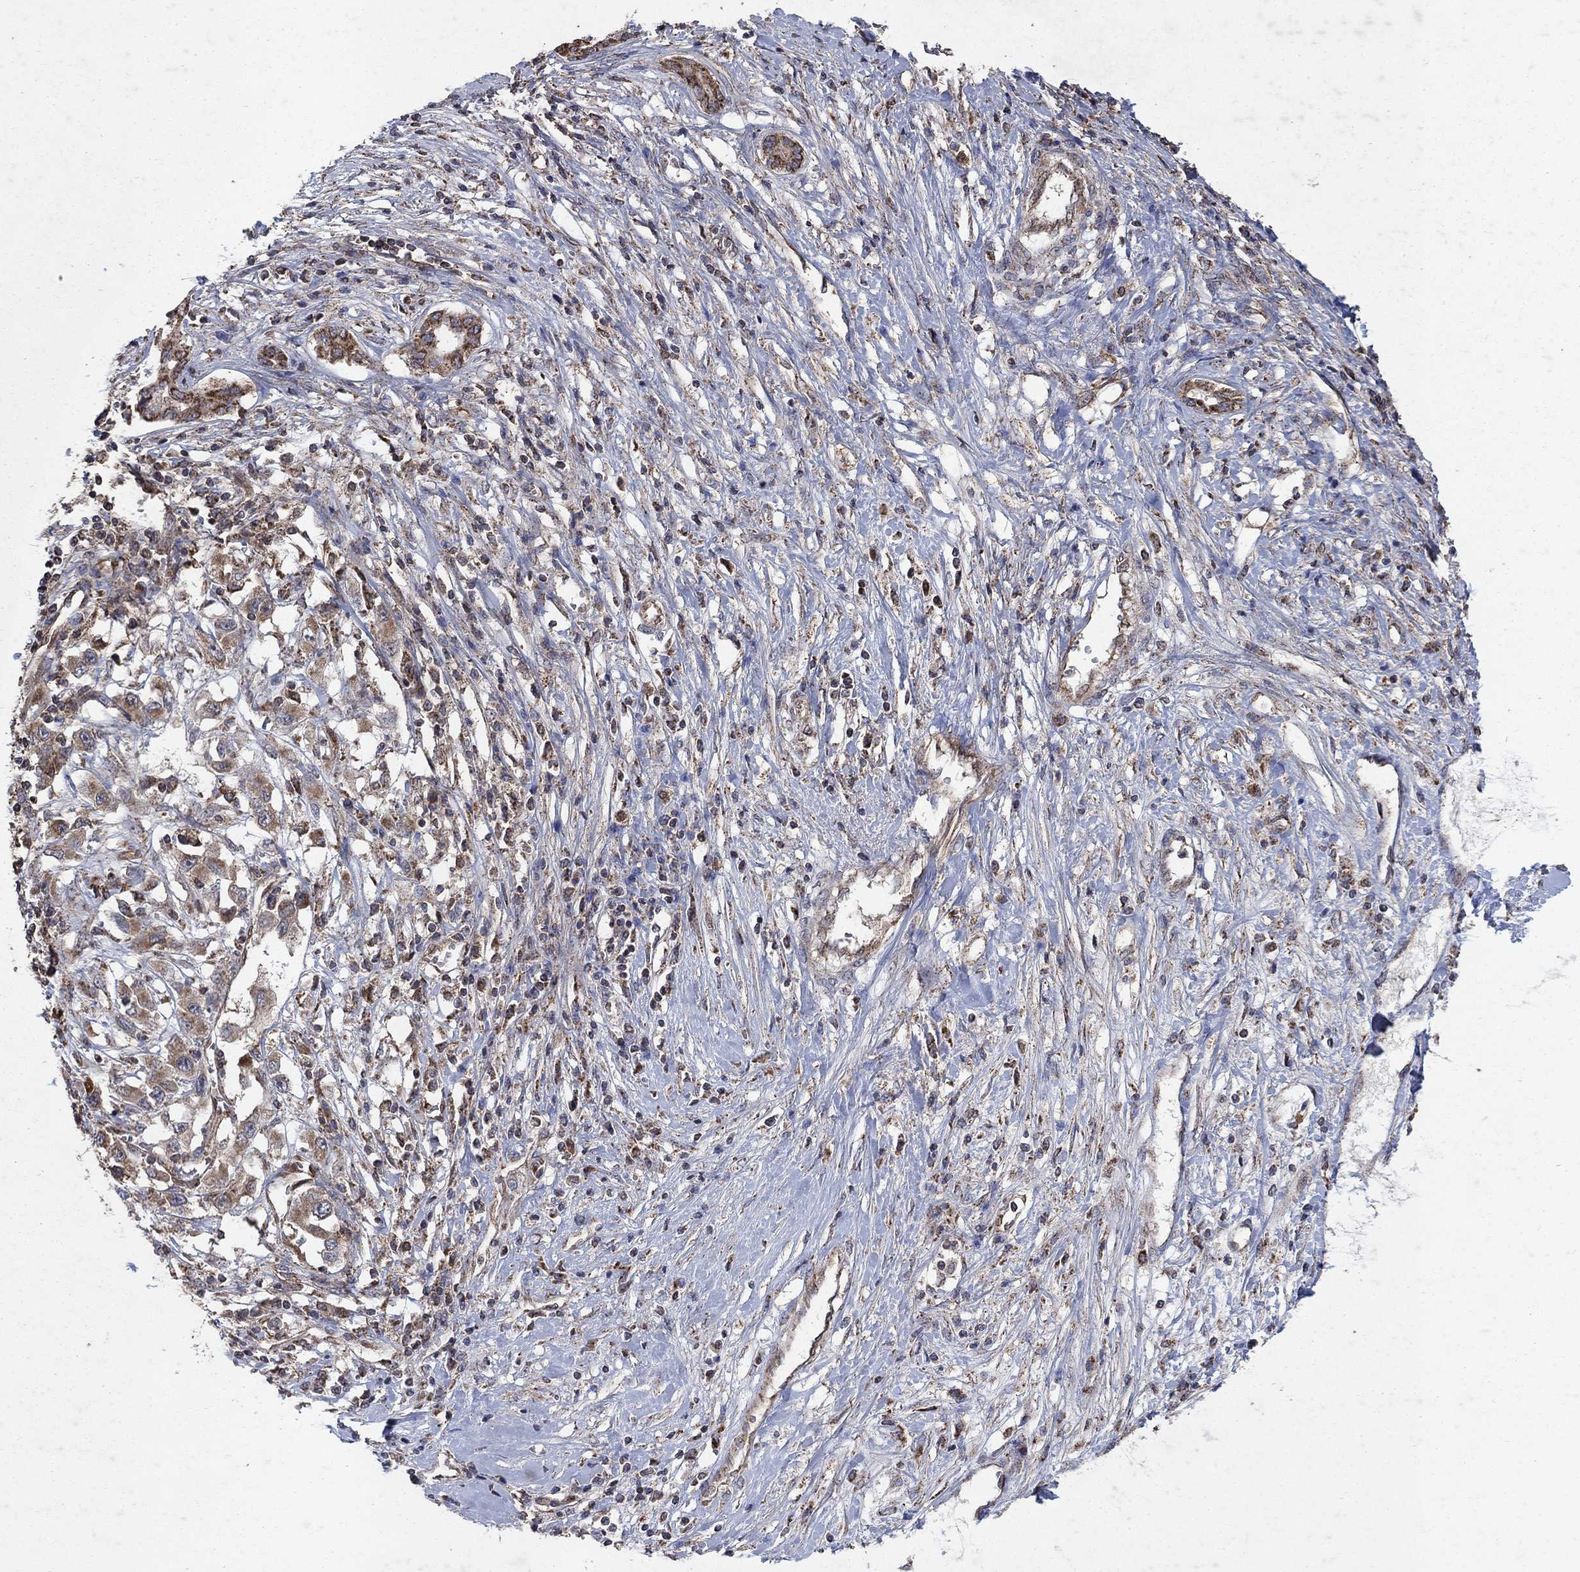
{"staining": {"intensity": "moderate", "quantity": ">75%", "location": "cytoplasmic/membranous"}, "tissue": "liver cancer", "cell_type": "Tumor cells", "image_type": "cancer", "snomed": [{"axis": "morphology", "description": "Adenocarcinoma, NOS"}, {"axis": "morphology", "description": "Cholangiocarcinoma"}, {"axis": "topography", "description": "Liver"}], "caption": "About >75% of tumor cells in human liver cancer (adenocarcinoma) reveal moderate cytoplasmic/membranous protein positivity as visualized by brown immunohistochemical staining.", "gene": "DPH1", "patient": {"sex": "male", "age": 64}}